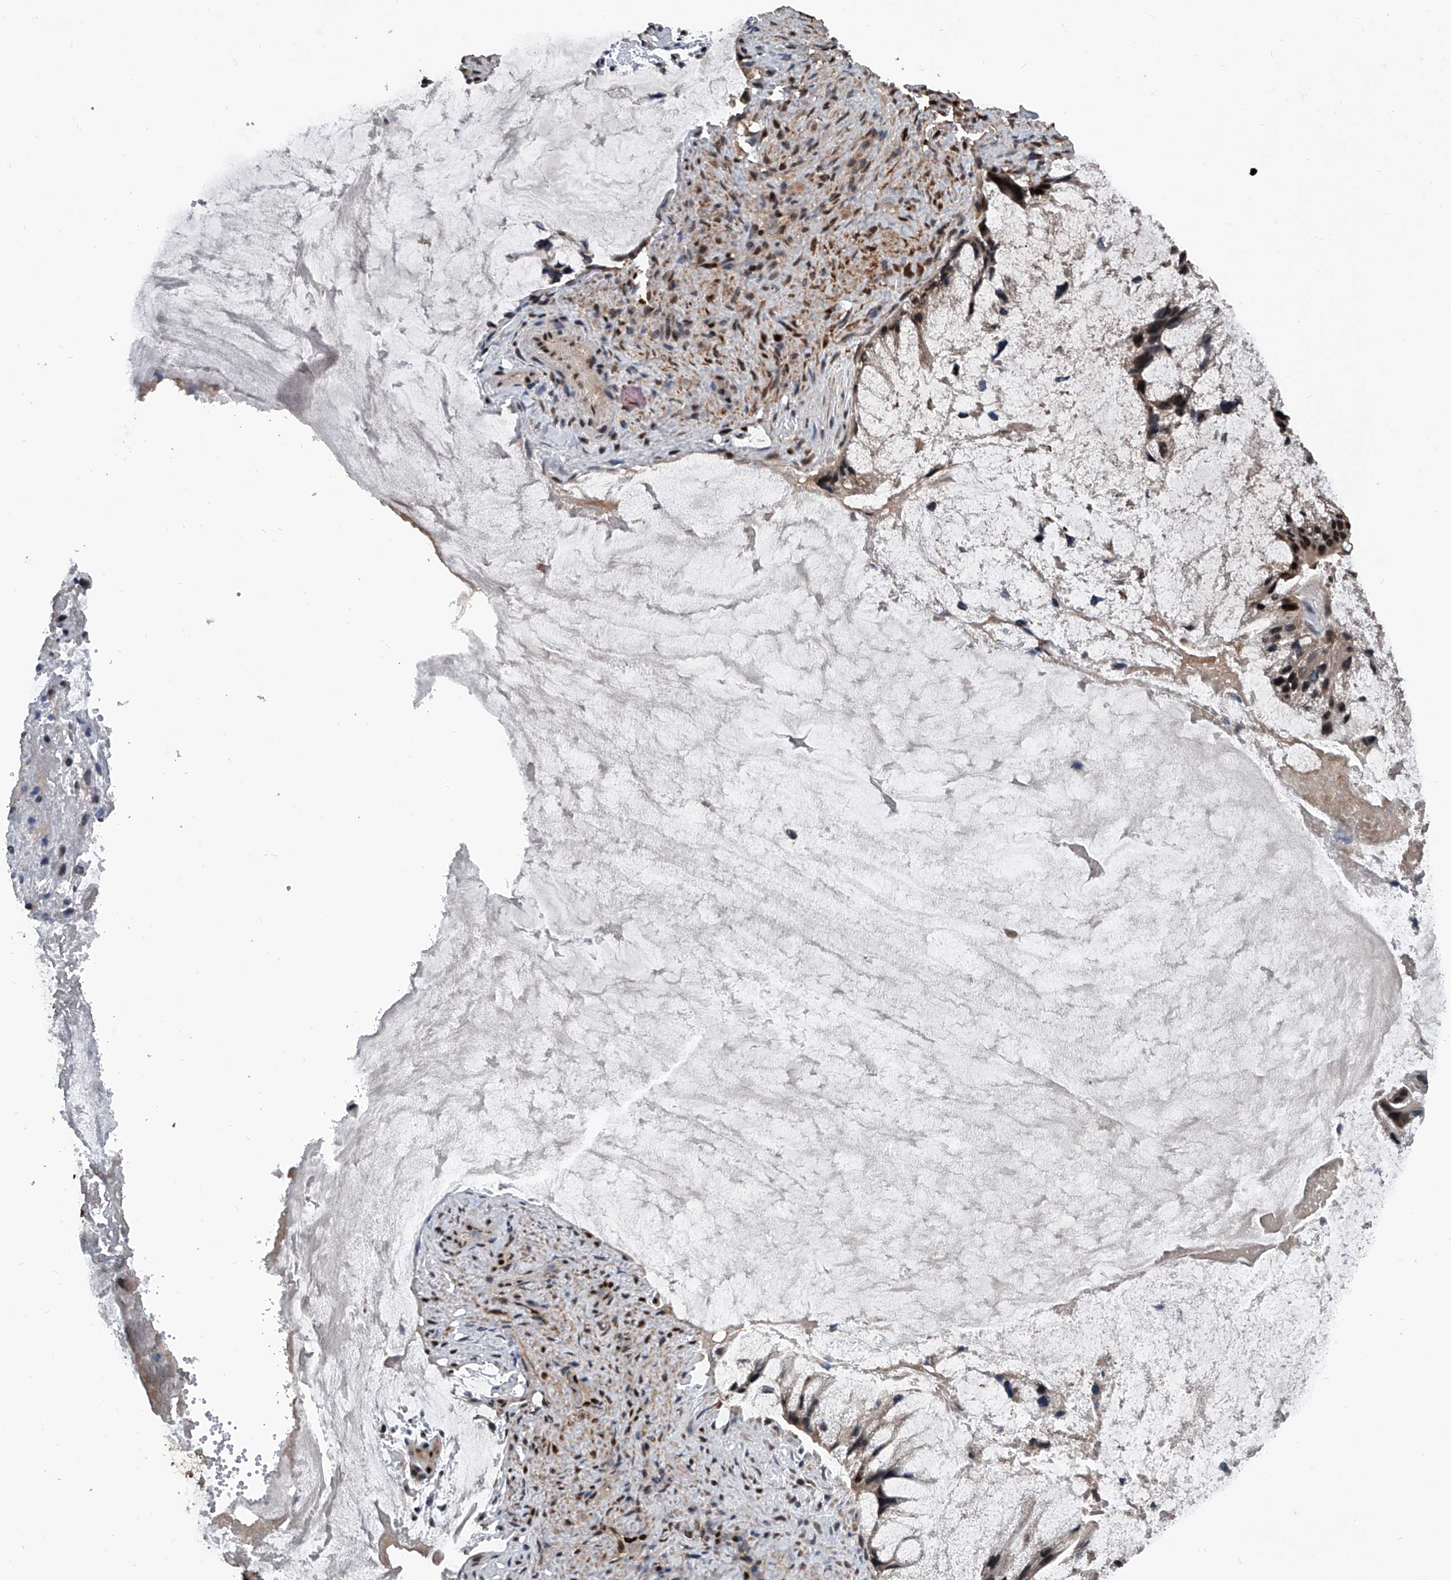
{"staining": {"intensity": "moderate", "quantity": "25%-75%", "location": "cytoplasmic/membranous,nuclear"}, "tissue": "ovarian cancer", "cell_type": "Tumor cells", "image_type": "cancer", "snomed": [{"axis": "morphology", "description": "Cystadenocarcinoma, mucinous, NOS"}, {"axis": "topography", "description": "Ovary"}], "caption": "Ovarian mucinous cystadenocarcinoma was stained to show a protein in brown. There is medium levels of moderate cytoplasmic/membranous and nuclear positivity in about 25%-75% of tumor cells. Nuclei are stained in blue.", "gene": "FKBP5", "patient": {"sex": "female", "age": 37}}